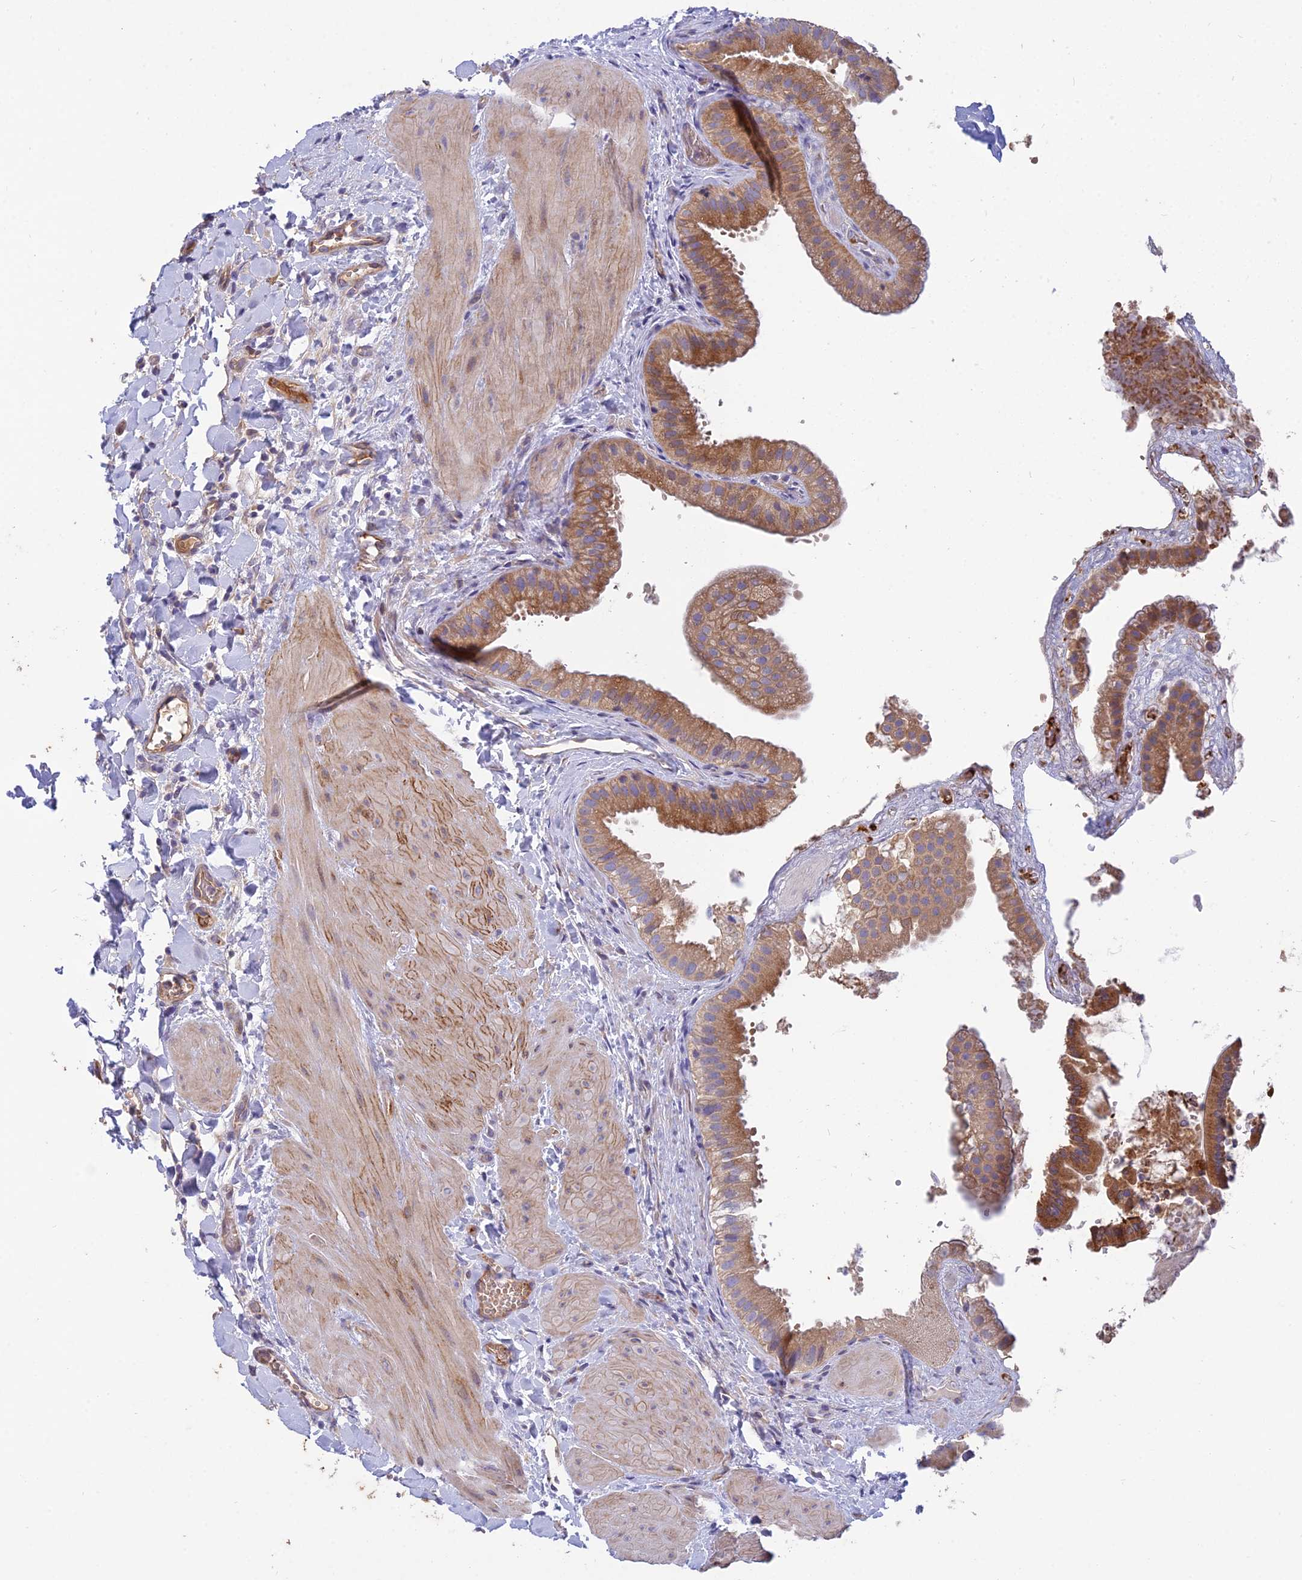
{"staining": {"intensity": "moderate", "quantity": ">75%", "location": "cytoplasmic/membranous"}, "tissue": "gallbladder", "cell_type": "Glandular cells", "image_type": "normal", "snomed": [{"axis": "morphology", "description": "Normal tissue, NOS"}, {"axis": "topography", "description": "Gallbladder"}], "caption": "Immunohistochemical staining of unremarkable gallbladder reveals >75% levels of moderate cytoplasmic/membranous protein expression in about >75% of glandular cells.", "gene": "DUS2", "patient": {"sex": "male", "age": 55}}